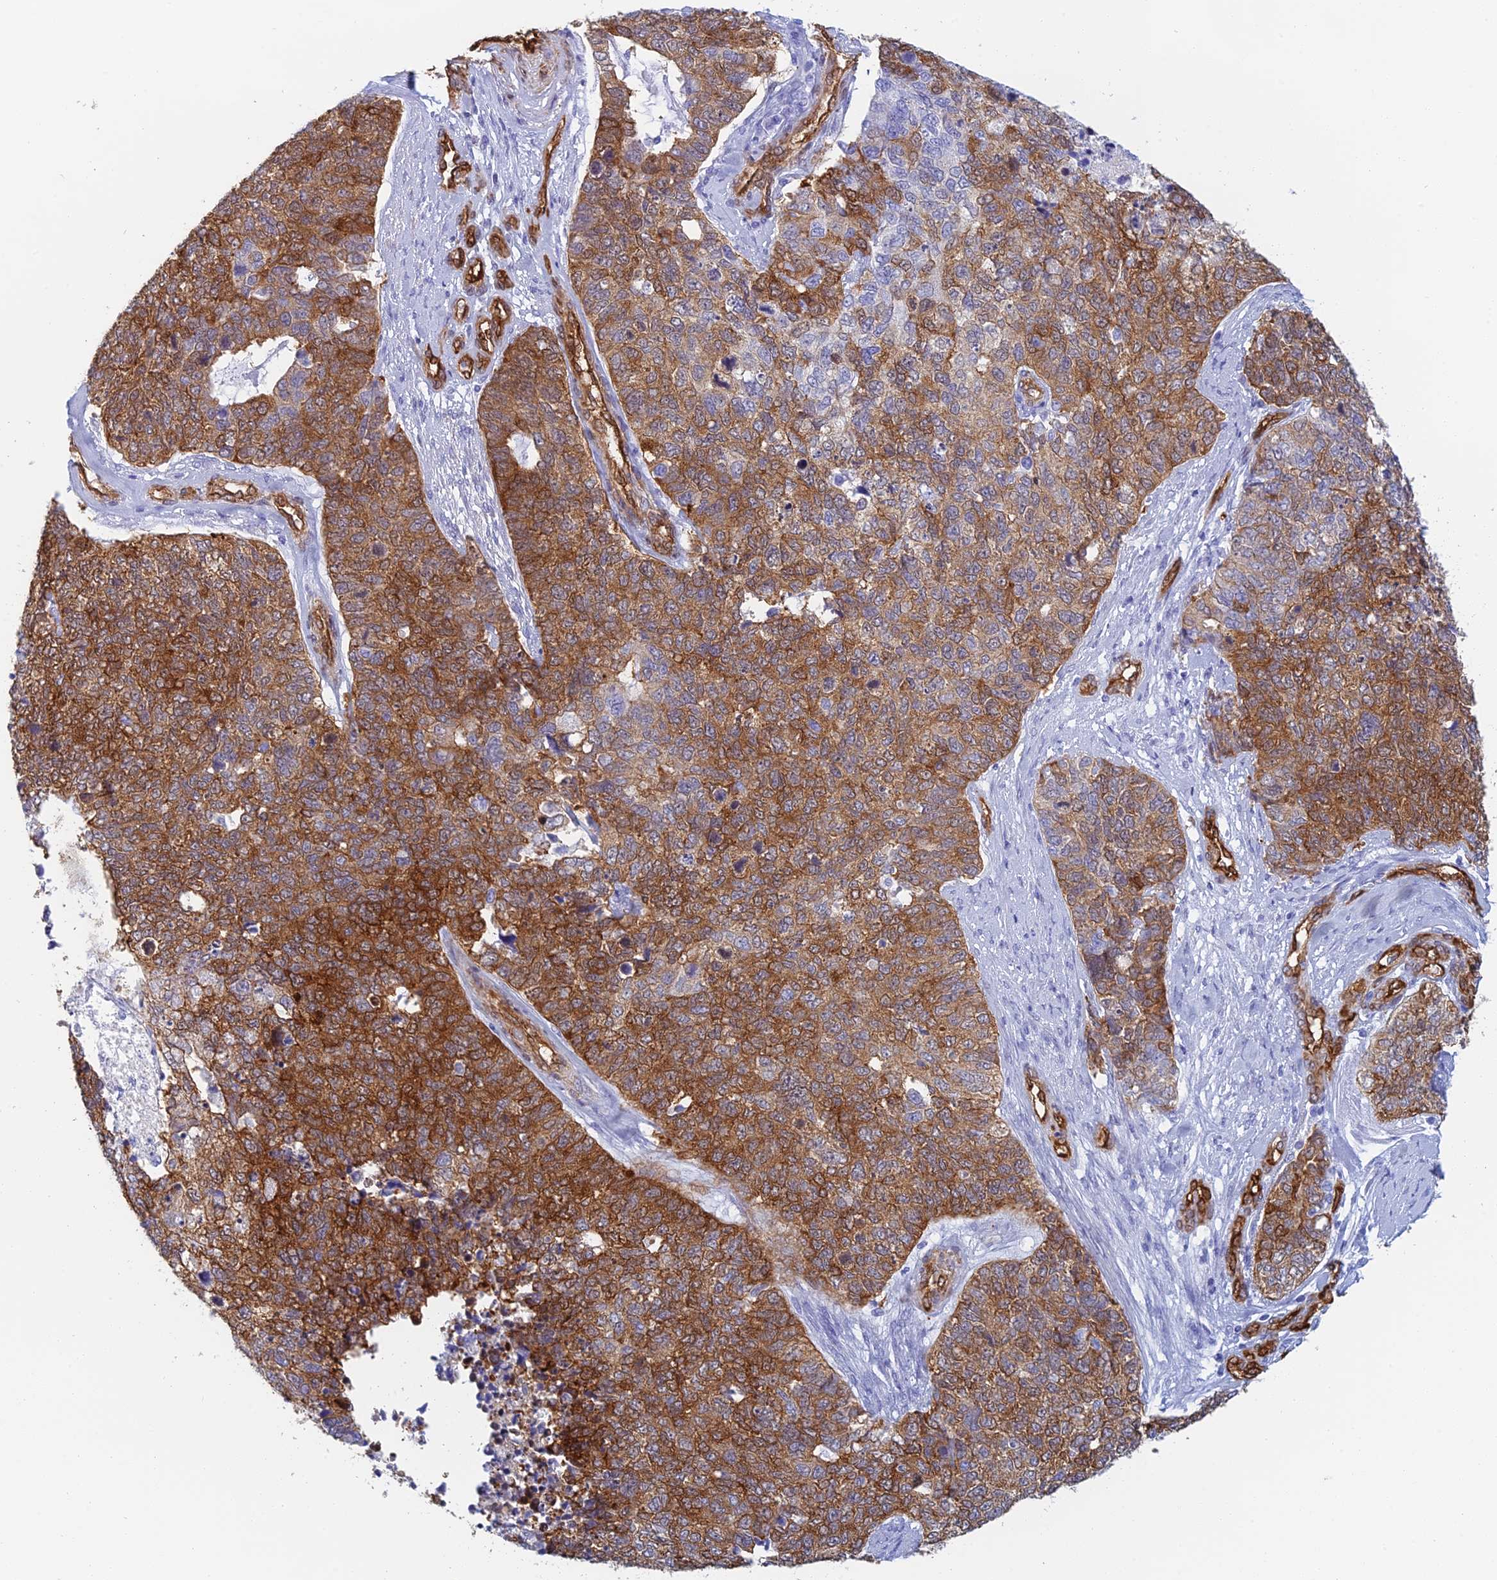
{"staining": {"intensity": "strong", "quantity": ">75%", "location": "cytoplasmic/membranous"}, "tissue": "cervical cancer", "cell_type": "Tumor cells", "image_type": "cancer", "snomed": [{"axis": "morphology", "description": "Squamous cell carcinoma, NOS"}, {"axis": "topography", "description": "Cervix"}], "caption": "High-magnification brightfield microscopy of cervical cancer stained with DAB (brown) and counterstained with hematoxylin (blue). tumor cells exhibit strong cytoplasmic/membranous positivity is appreciated in approximately>75% of cells.", "gene": "CRIP2", "patient": {"sex": "female", "age": 63}}